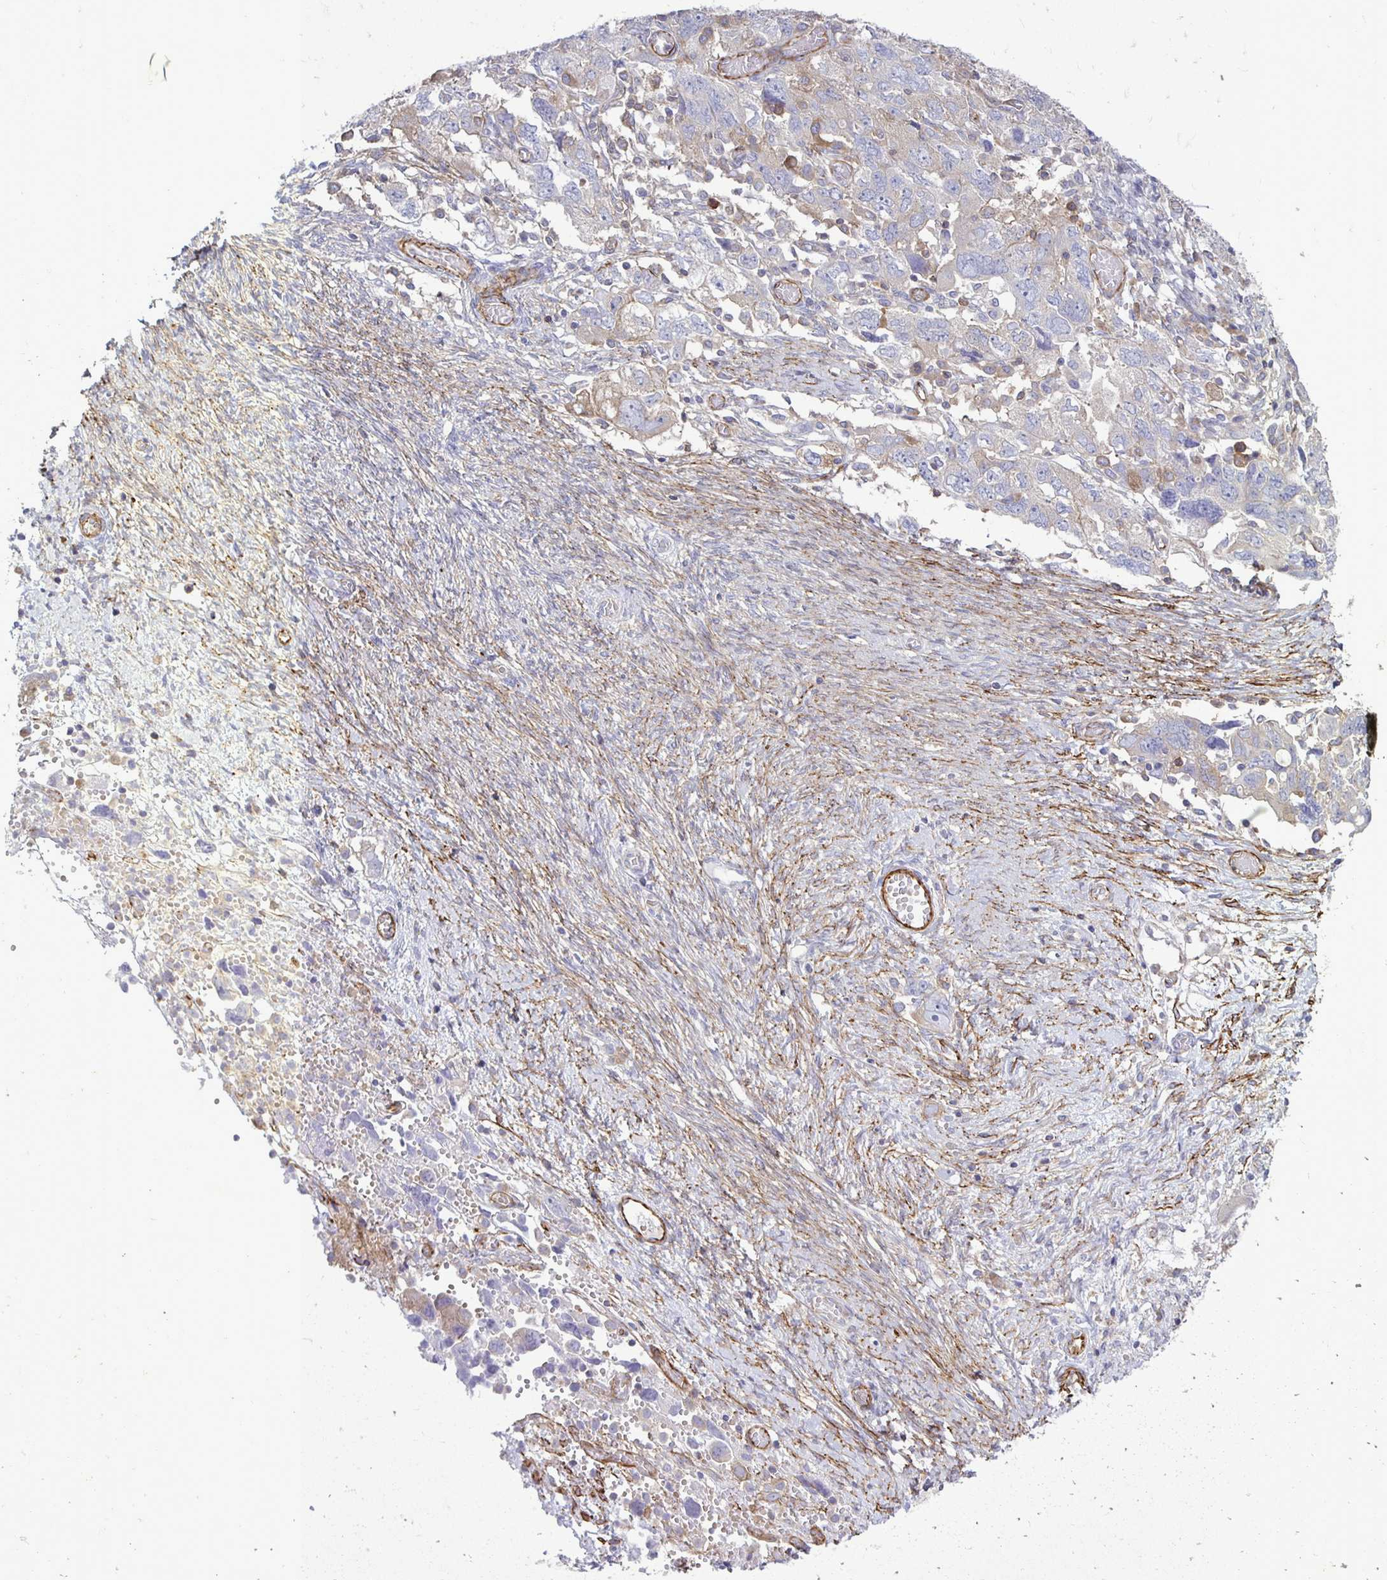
{"staining": {"intensity": "weak", "quantity": "25%-75%", "location": "cytoplasmic/membranous"}, "tissue": "ovarian cancer", "cell_type": "Tumor cells", "image_type": "cancer", "snomed": [{"axis": "morphology", "description": "Carcinoma, NOS"}, {"axis": "morphology", "description": "Cystadenocarcinoma, serous, NOS"}, {"axis": "topography", "description": "Ovary"}], "caption": "Immunohistochemistry (DAB) staining of ovarian cancer displays weak cytoplasmic/membranous protein positivity in about 25%-75% of tumor cells.", "gene": "CTPS1", "patient": {"sex": "female", "age": 69}}